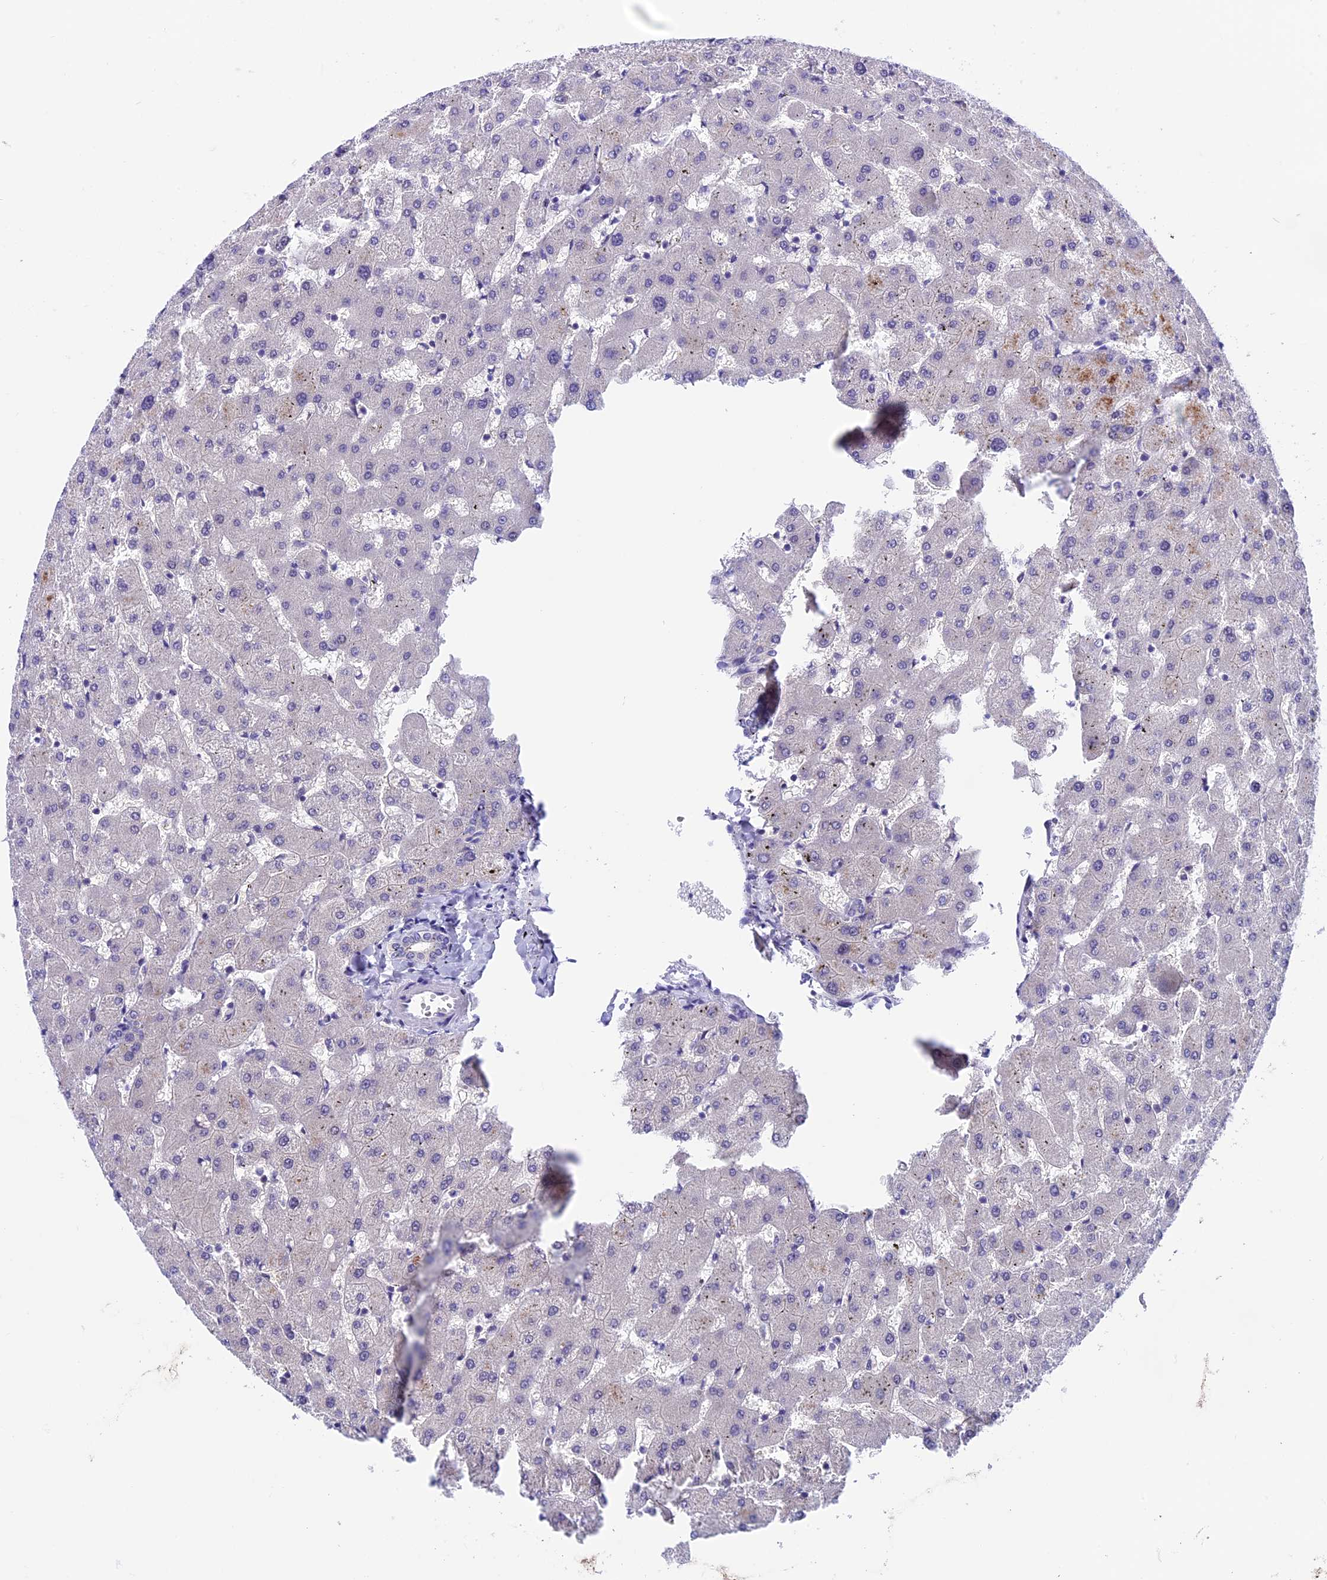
{"staining": {"intensity": "negative", "quantity": "none", "location": "none"}, "tissue": "liver", "cell_type": "Cholangiocytes", "image_type": "normal", "snomed": [{"axis": "morphology", "description": "Normal tissue, NOS"}, {"axis": "topography", "description": "Liver"}], "caption": "Image shows no protein expression in cholangiocytes of unremarkable liver.", "gene": "XKR7", "patient": {"sex": "female", "age": 63}}